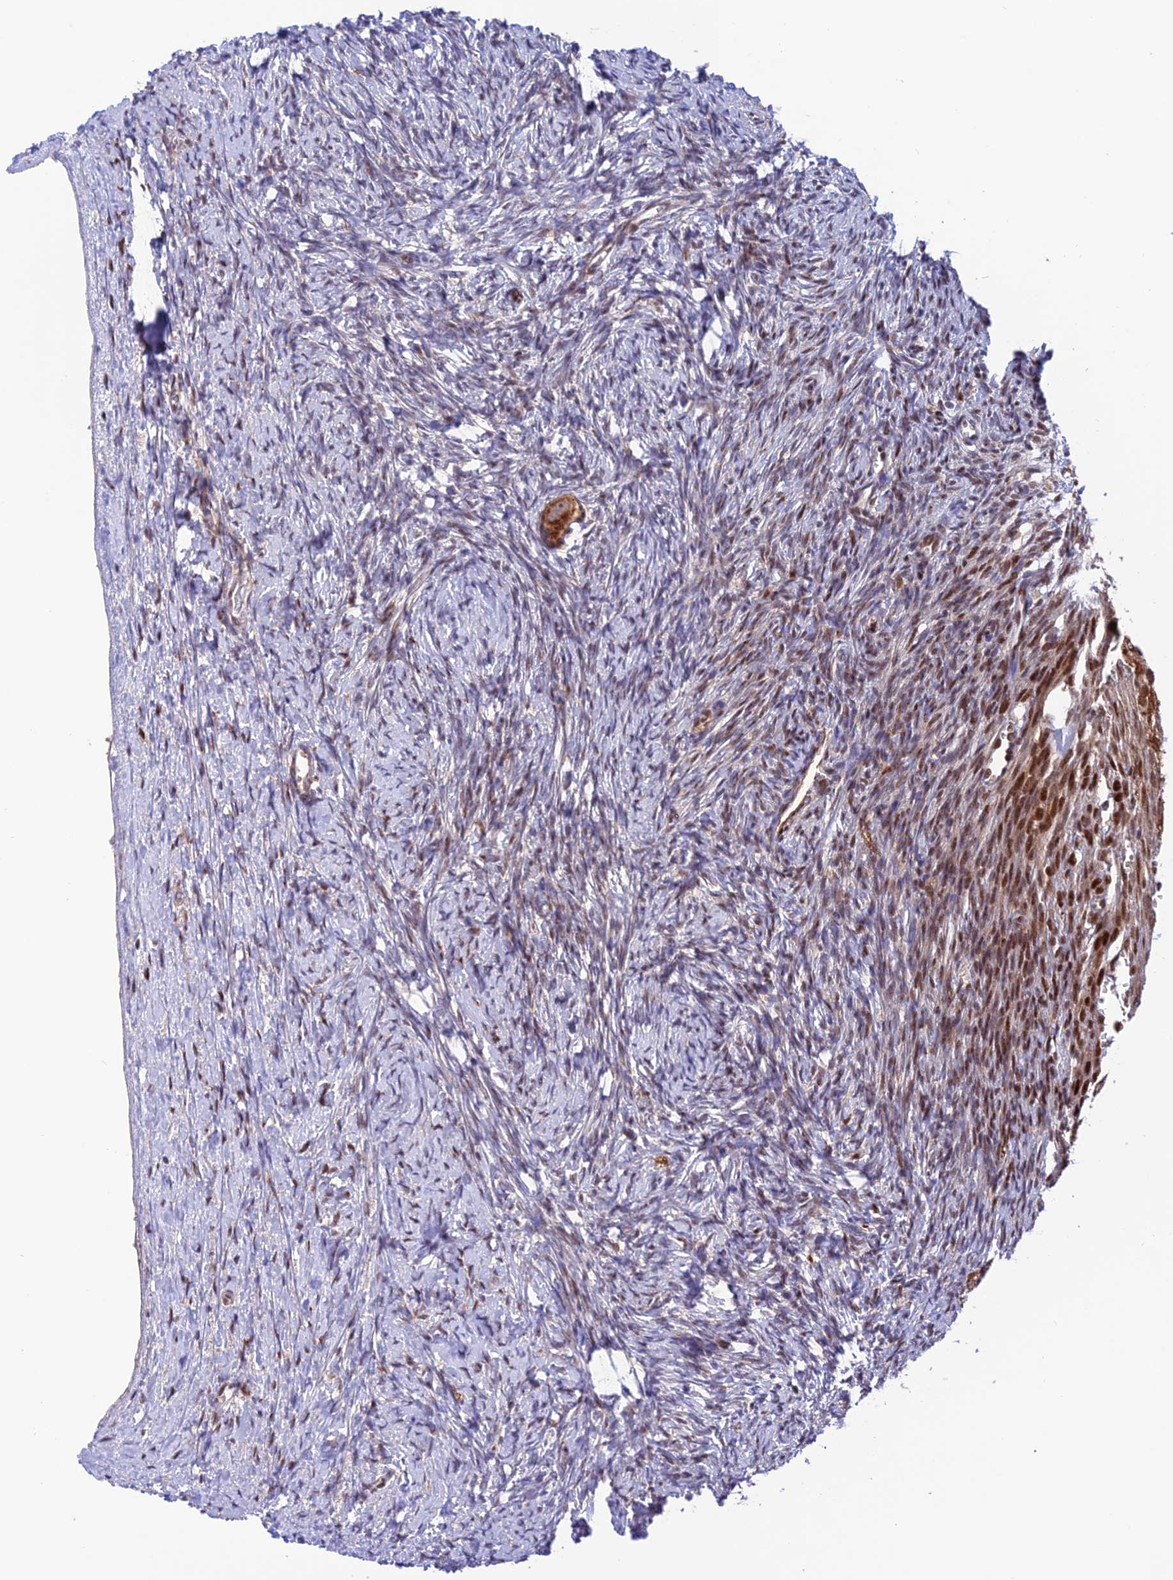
{"staining": {"intensity": "strong", "quantity": ">75%", "location": "cytoplasmic/membranous"}, "tissue": "ovary", "cell_type": "Follicle cells", "image_type": "normal", "snomed": [{"axis": "morphology", "description": "Normal tissue, NOS"}, {"axis": "morphology", "description": "Developmental malformation"}, {"axis": "topography", "description": "Ovary"}], "caption": "Immunohistochemistry staining of benign ovary, which reveals high levels of strong cytoplasmic/membranous positivity in approximately >75% of follicle cells indicating strong cytoplasmic/membranous protein staining. The staining was performed using DAB (brown) for protein detection and nuclei were counterstained in hematoxylin (blue).", "gene": "WDR55", "patient": {"sex": "female", "age": 39}}